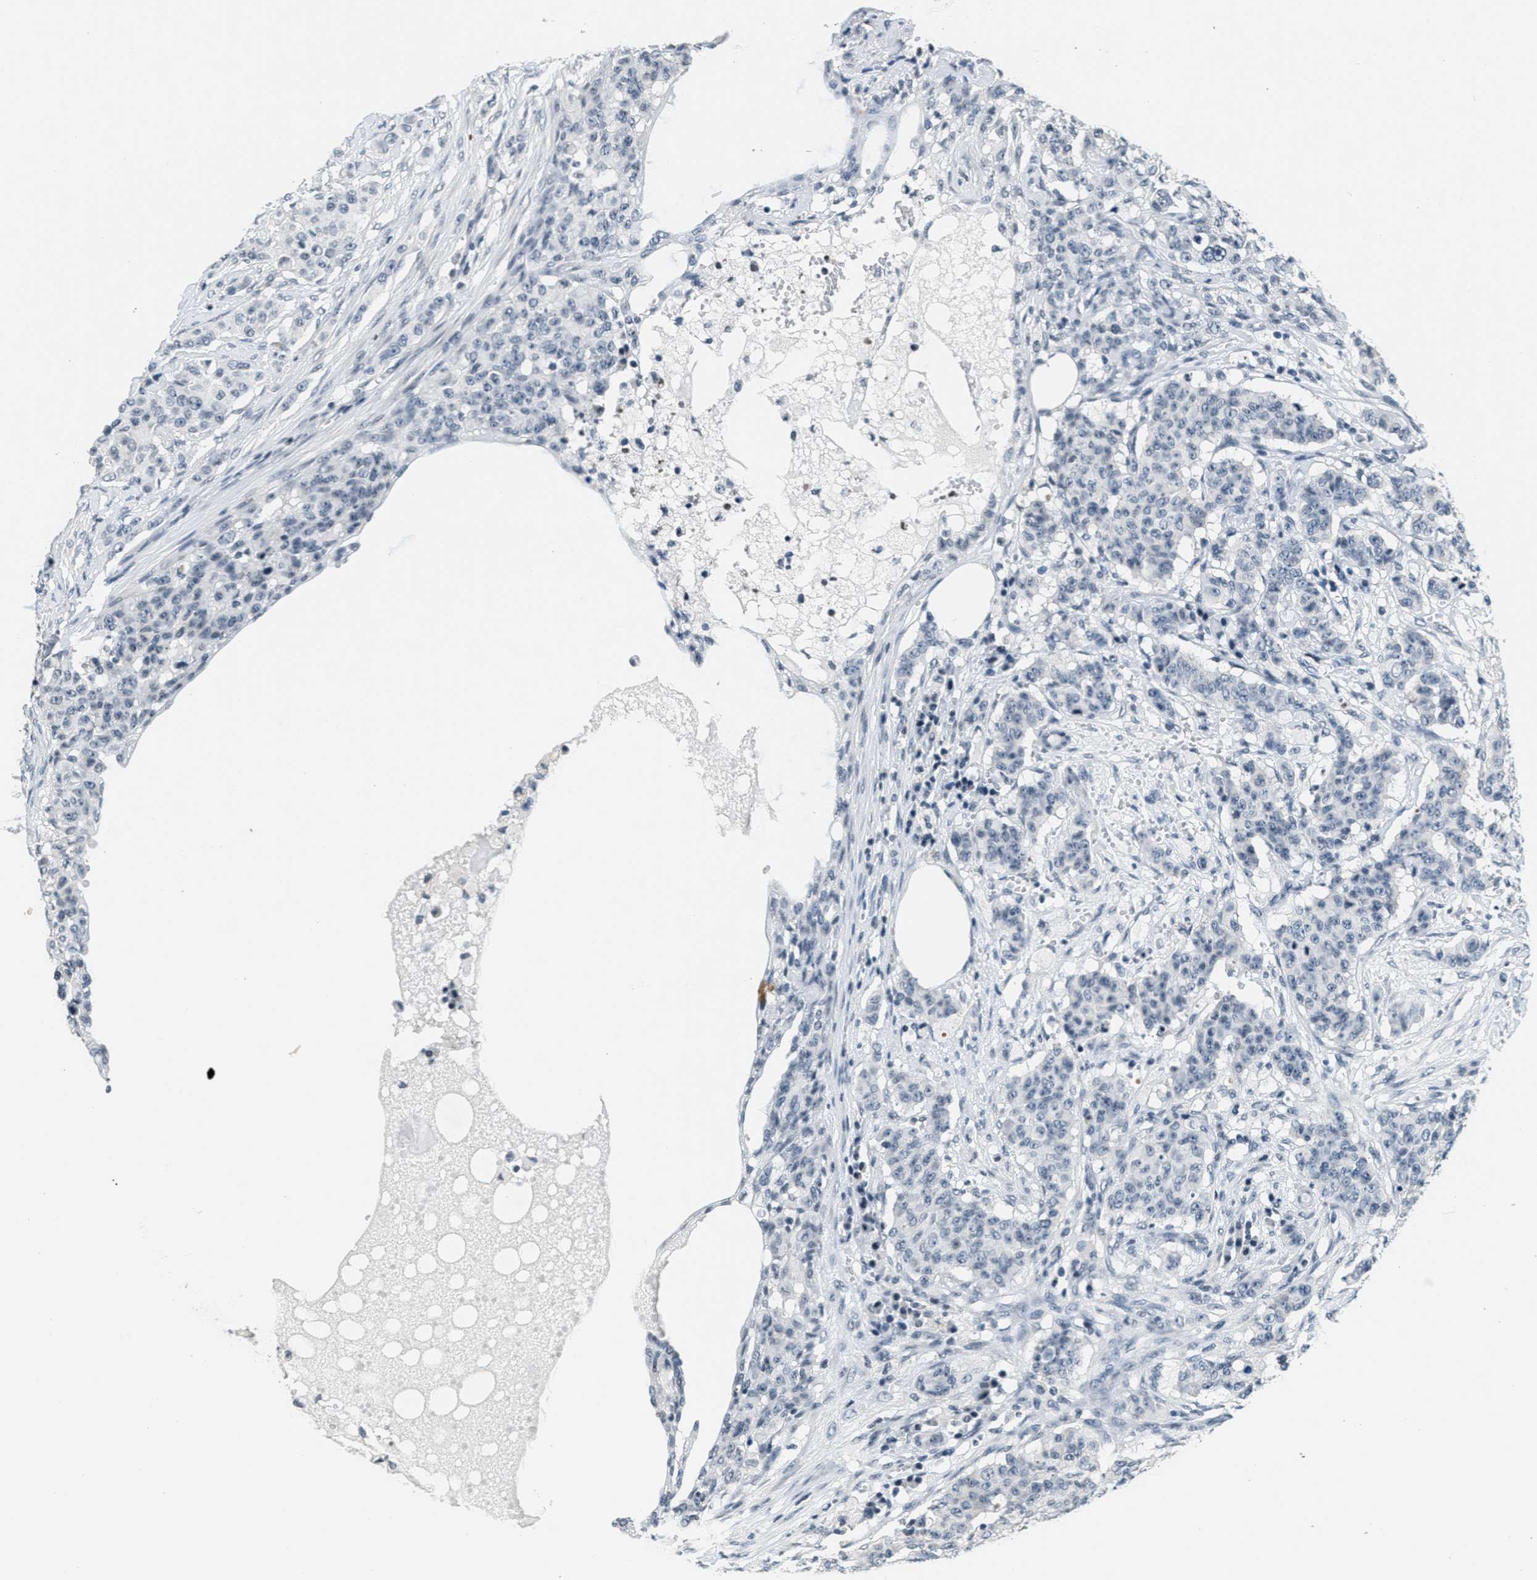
{"staining": {"intensity": "negative", "quantity": "none", "location": "none"}, "tissue": "breast cancer", "cell_type": "Tumor cells", "image_type": "cancer", "snomed": [{"axis": "morphology", "description": "Normal tissue, NOS"}, {"axis": "morphology", "description": "Duct carcinoma"}, {"axis": "topography", "description": "Breast"}], "caption": "Immunohistochemistry (IHC) of human breast intraductal carcinoma reveals no staining in tumor cells.", "gene": "CA4", "patient": {"sex": "female", "age": 40}}